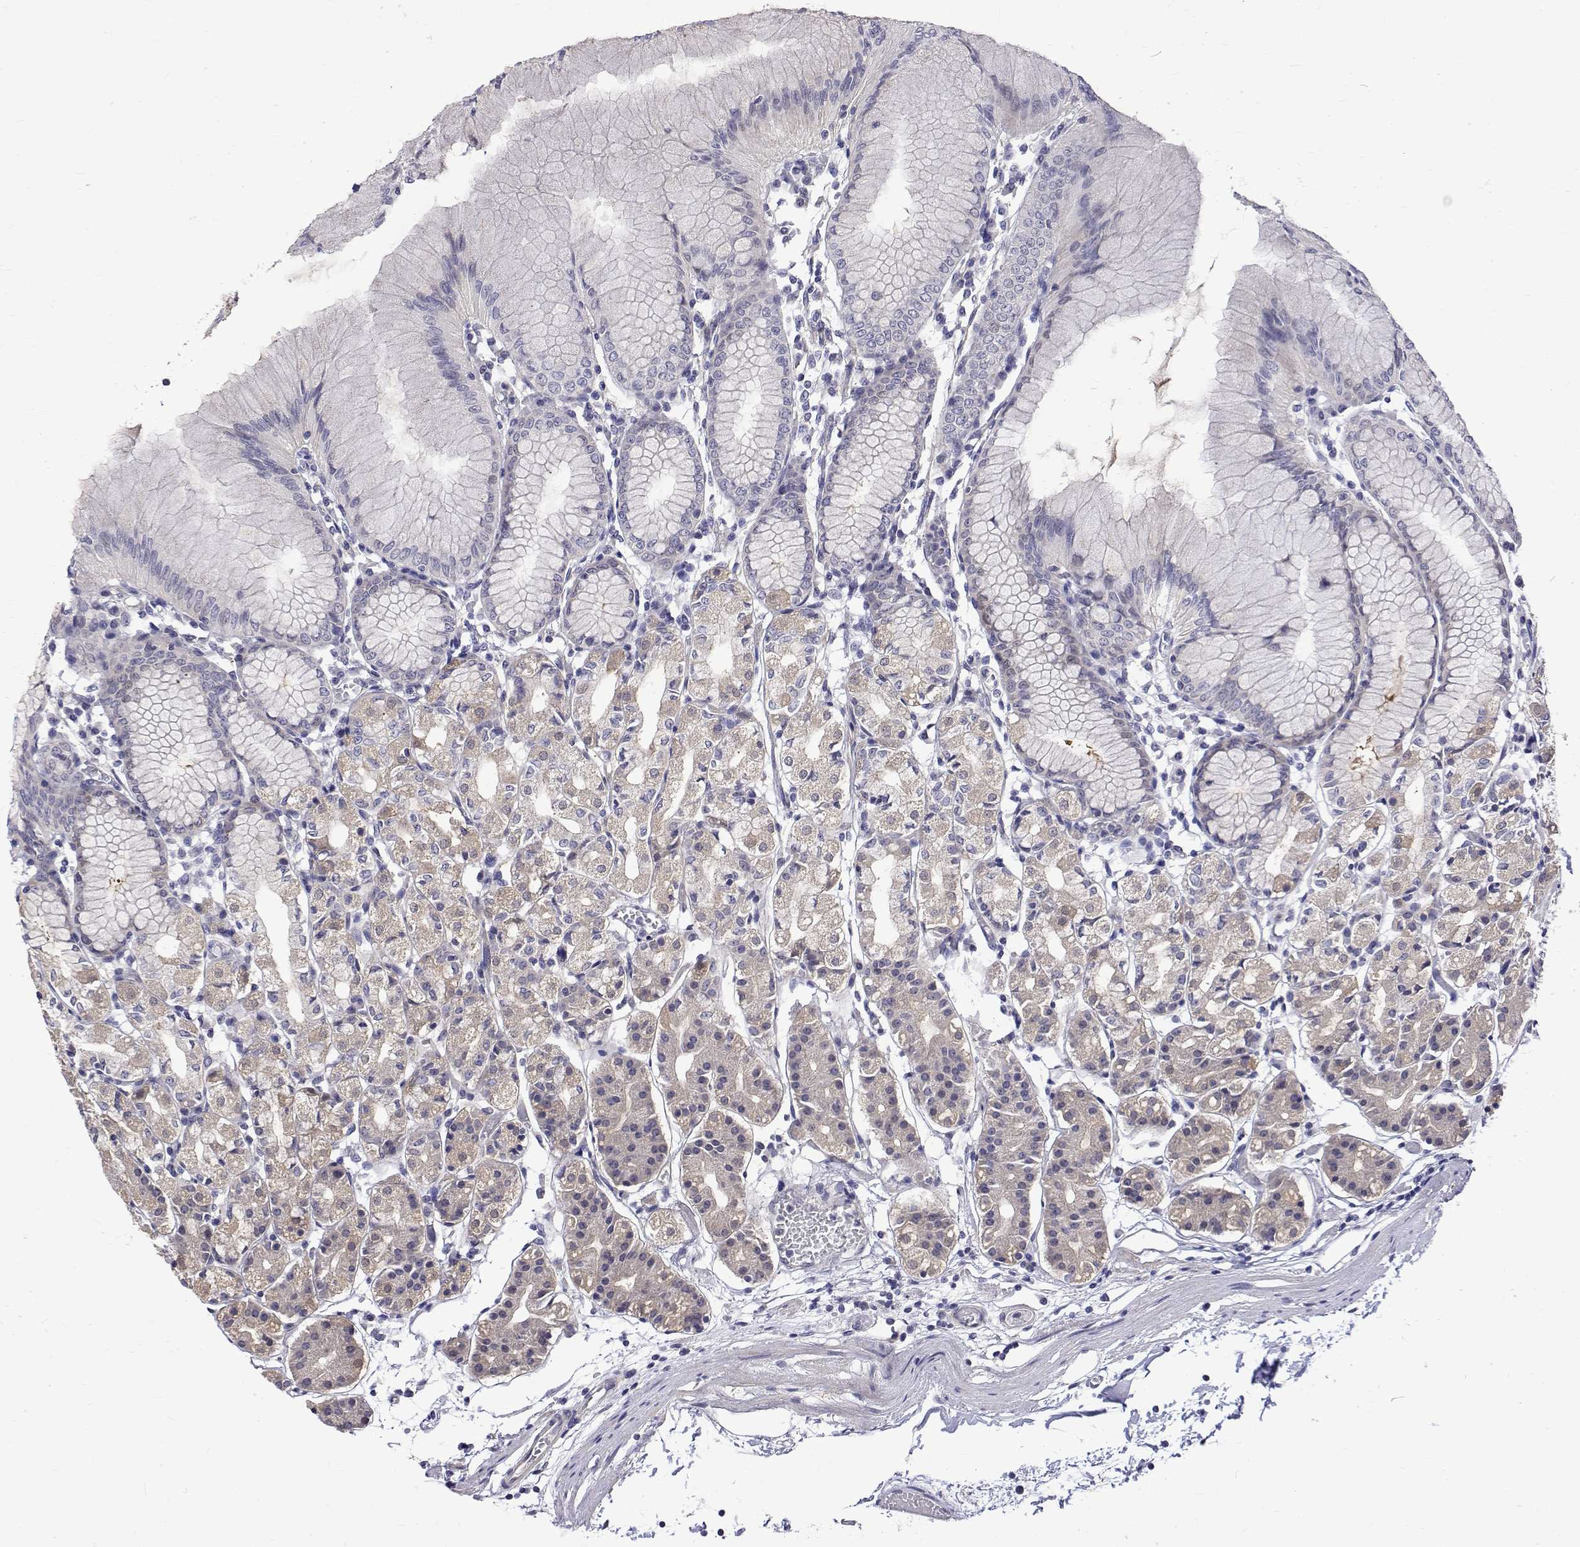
{"staining": {"intensity": "weak", "quantity": "<25%", "location": "cytoplasmic/membranous"}, "tissue": "stomach", "cell_type": "Glandular cells", "image_type": "normal", "snomed": [{"axis": "morphology", "description": "Normal tissue, NOS"}, {"axis": "topography", "description": "Stomach"}], "caption": "Immunohistochemistry photomicrograph of normal stomach: stomach stained with DAB demonstrates no significant protein positivity in glandular cells.", "gene": "PADI1", "patient": {"sex": "female", "age": 57}}